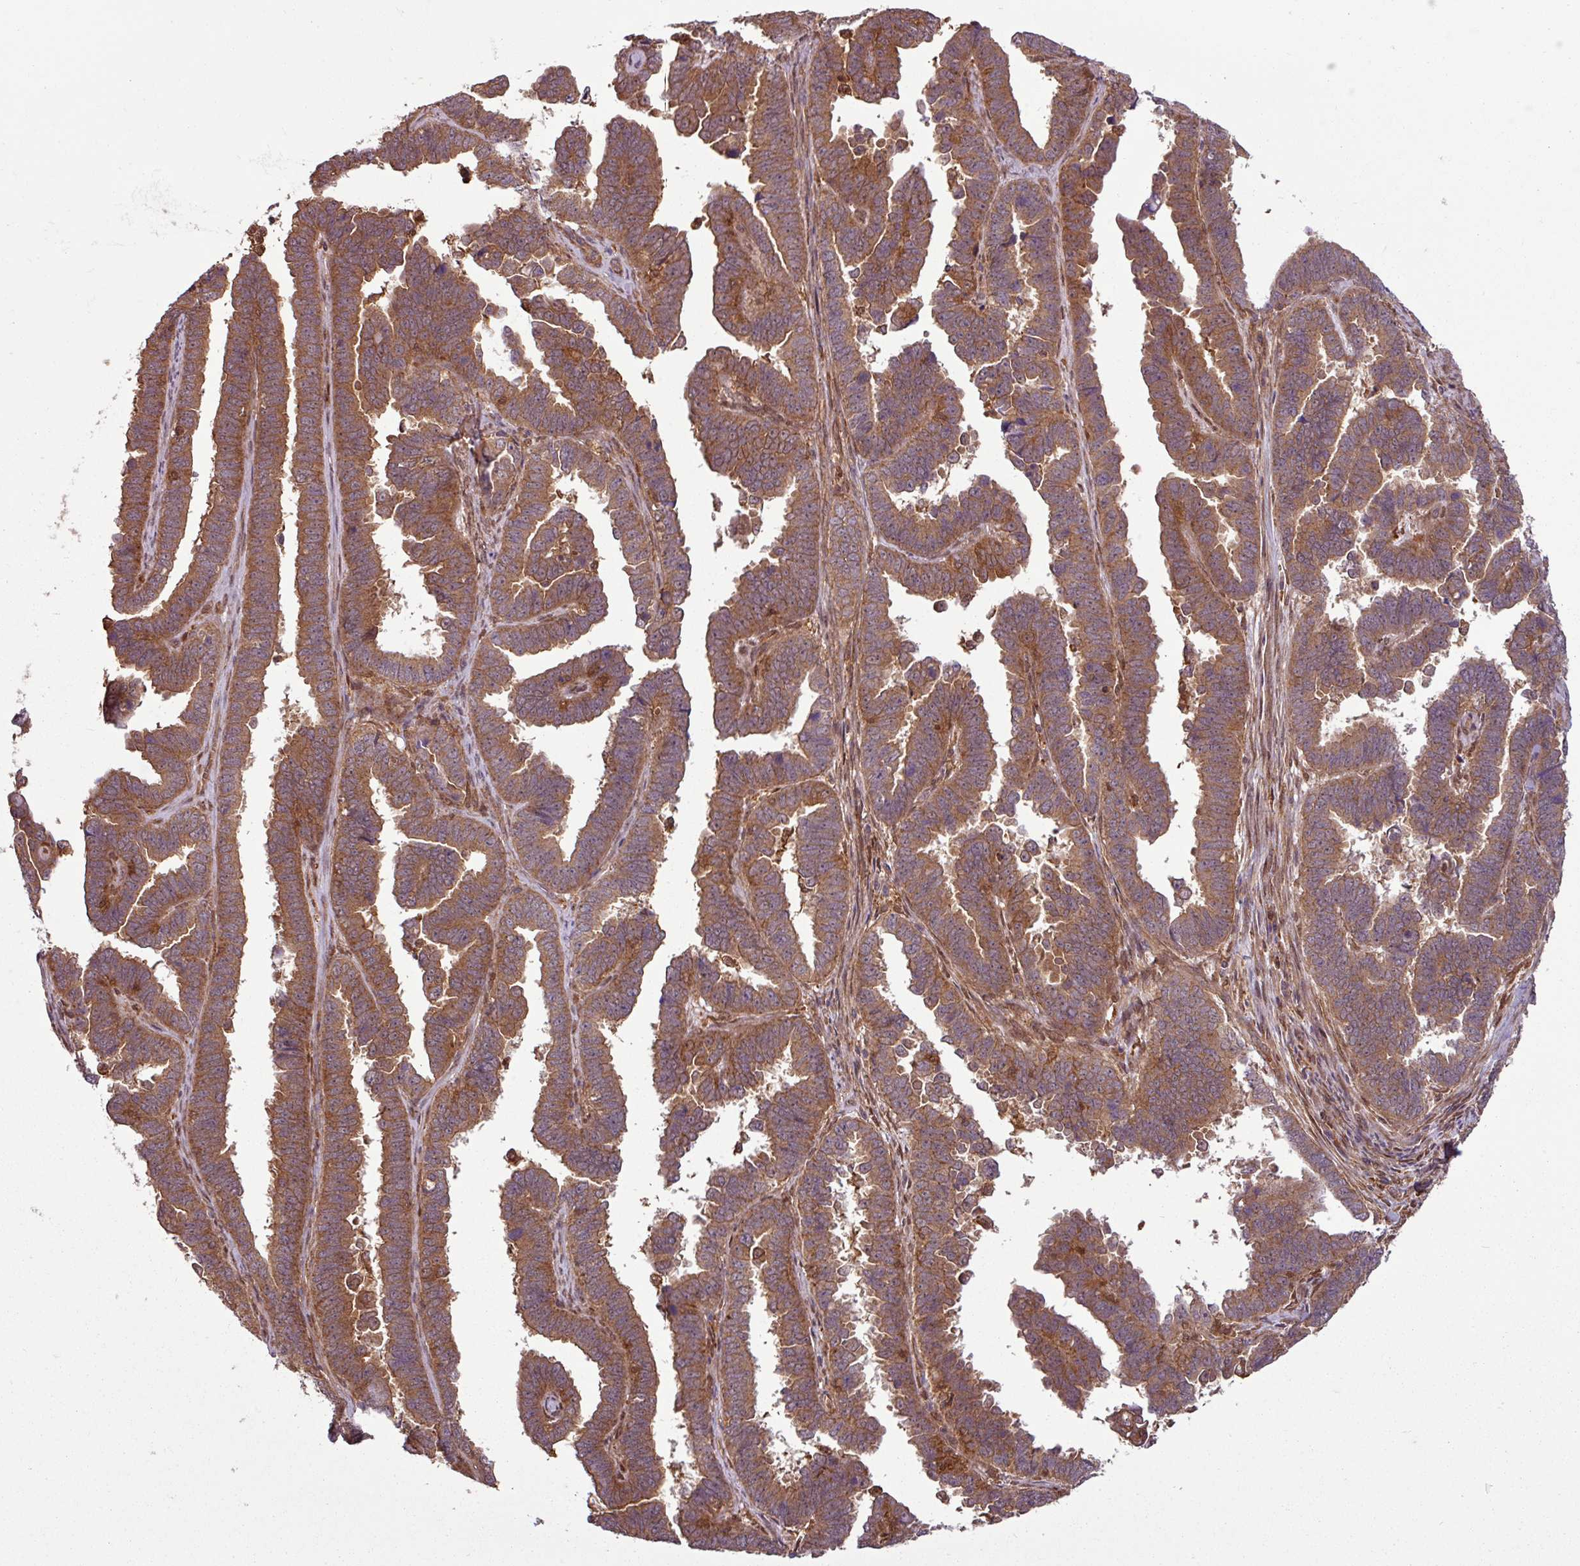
{"staining": {"intensity": "moderate", "quantity": ">75%", "location": "cytoplasmic/membranous"}, "tissue": "endometrial cancer", "cell_type": "Tumor cells", "image_type": "cancer", "snomed": [{"axis": "morphology", "description": "Adenocarcinoma, NOS"}, {"axis": "topography", "description": "Endometrium"}], "caption": "Protein expression analysis of human endometrial adenocarcinoma reveals moderate cytoplasmic/membranous staining in about >75% of tumor cells.", "gene": "SH3BGRL", "patient": {"sex": "female", "age": 75}}